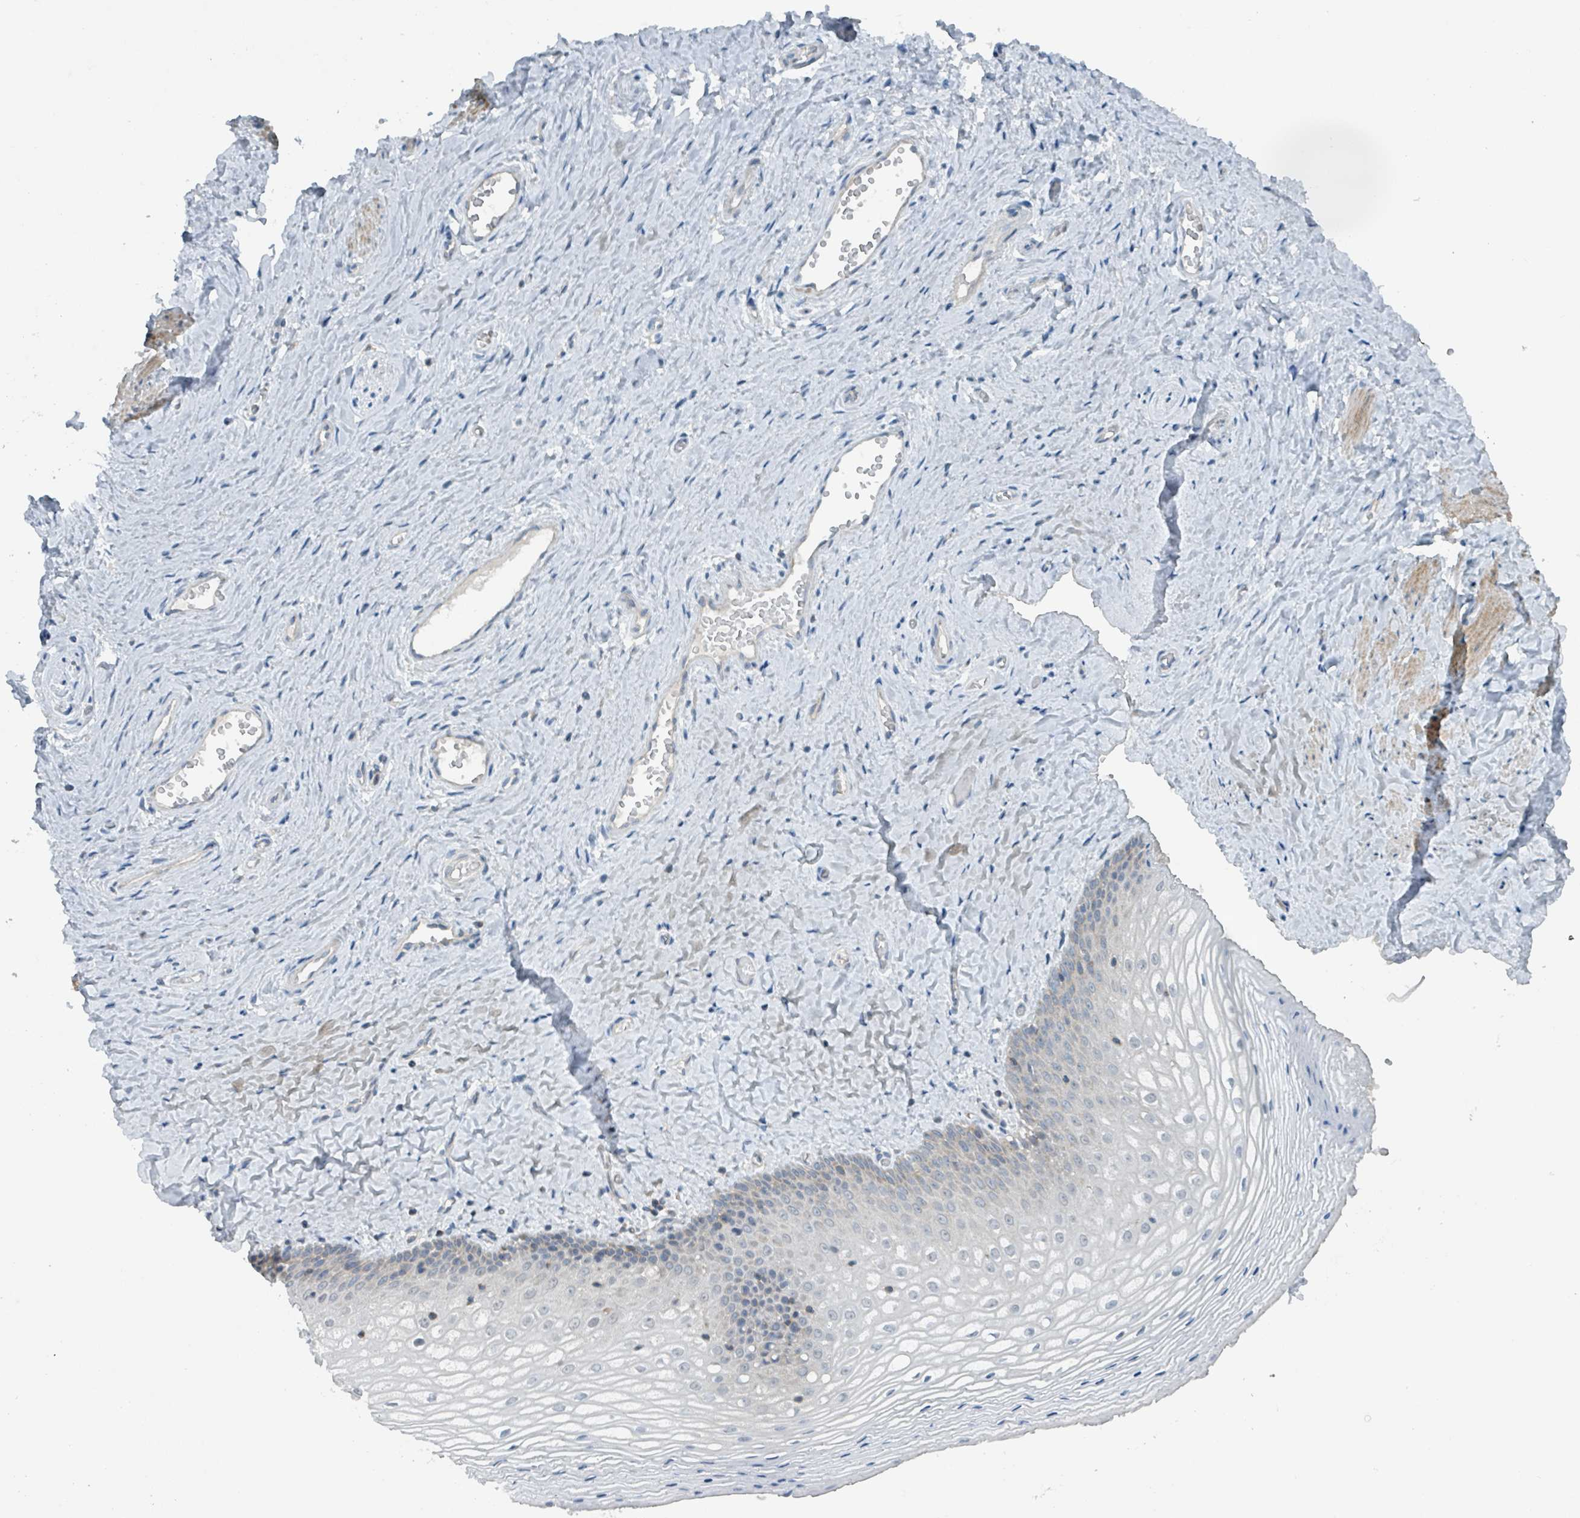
{"staining": {"intensity": "negative", "quantity": "none", "location": "none"}, "tissue": "vagina", "cell_type": "Squamous epithelial cells", "image_type": "normal", "snomed": [{"axis": "morphology", "description": "Normal tissue, NOS"}, {"axis": "topography", "description": "Vagina"}], "caption": "DAB (3,3'-diaminobenzidine) immunohistochemical staining of normal human vagina shows no significant expression in squamous epithelial cells. The staining is performed using DAB (3,3'-diaminobenzidine) brown chromogen with nuclei counter-stained in using hematoxylin.", "gene": "ACBD4", "patient": {"sex": "female", "age": 65}}